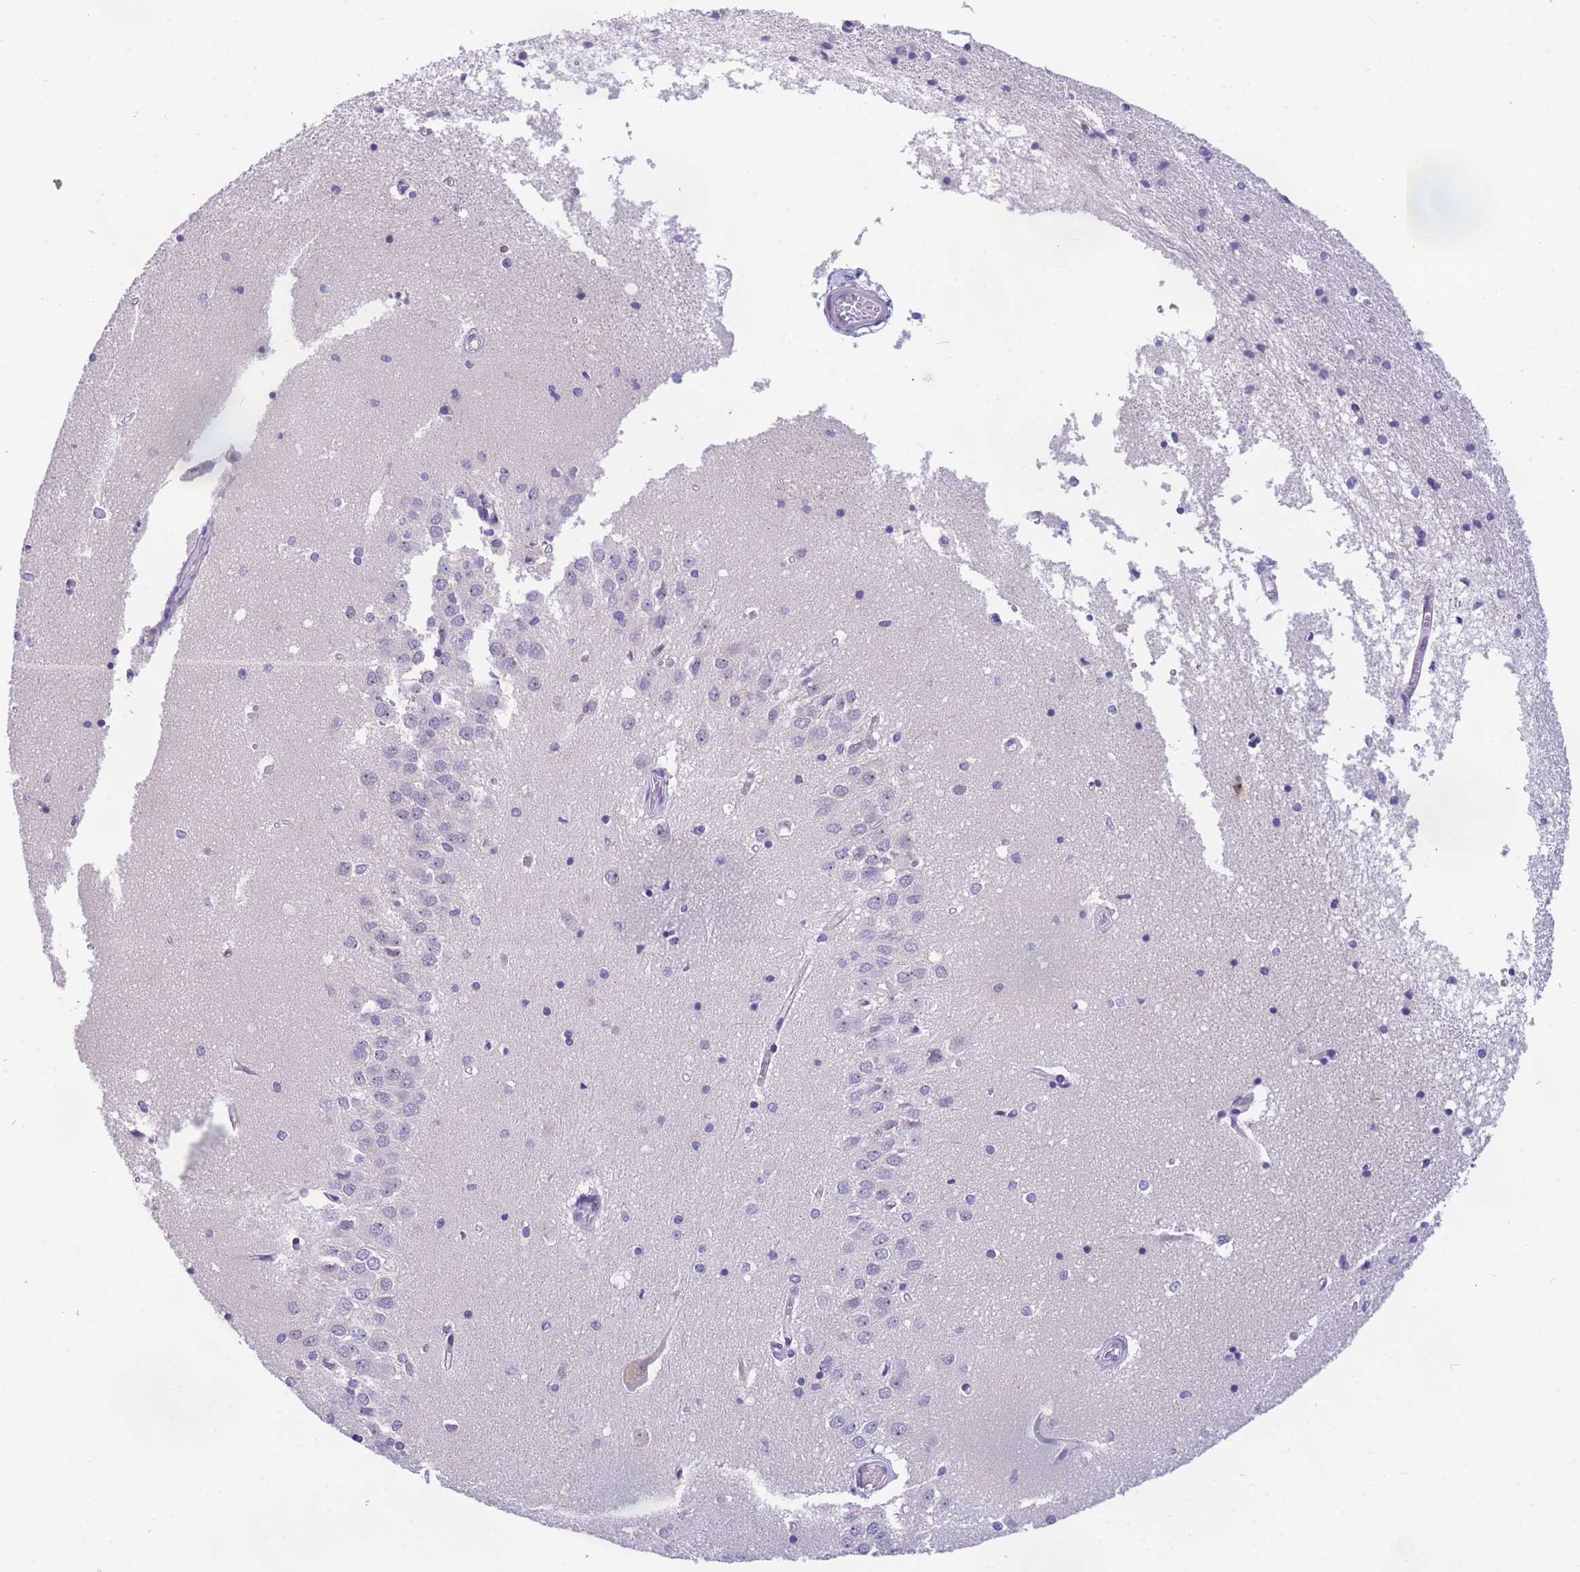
{"staining": {"intensity": "negative", "quantity": "none", "location": "none"}, "tissue": "hippocampus", "cell_type": "Glial cells", "image_type": "normal", "snomed": [{"axis": "morphology", "description": "Normal tissue, NOS"}, {"axis": "topography", "description": "Hippocampus"}], "caption": "IHC micrograph of benign hippocampus: human hippocampus stained with DAB shows no significant protein positivity in glial cells. (Brightfield microscopy of DAB (3,3'-diaminobenzidine) immunohistochemistry at high magnification).", "gene": "DDX49", "patient": {"sex": "male", "age": 45}}